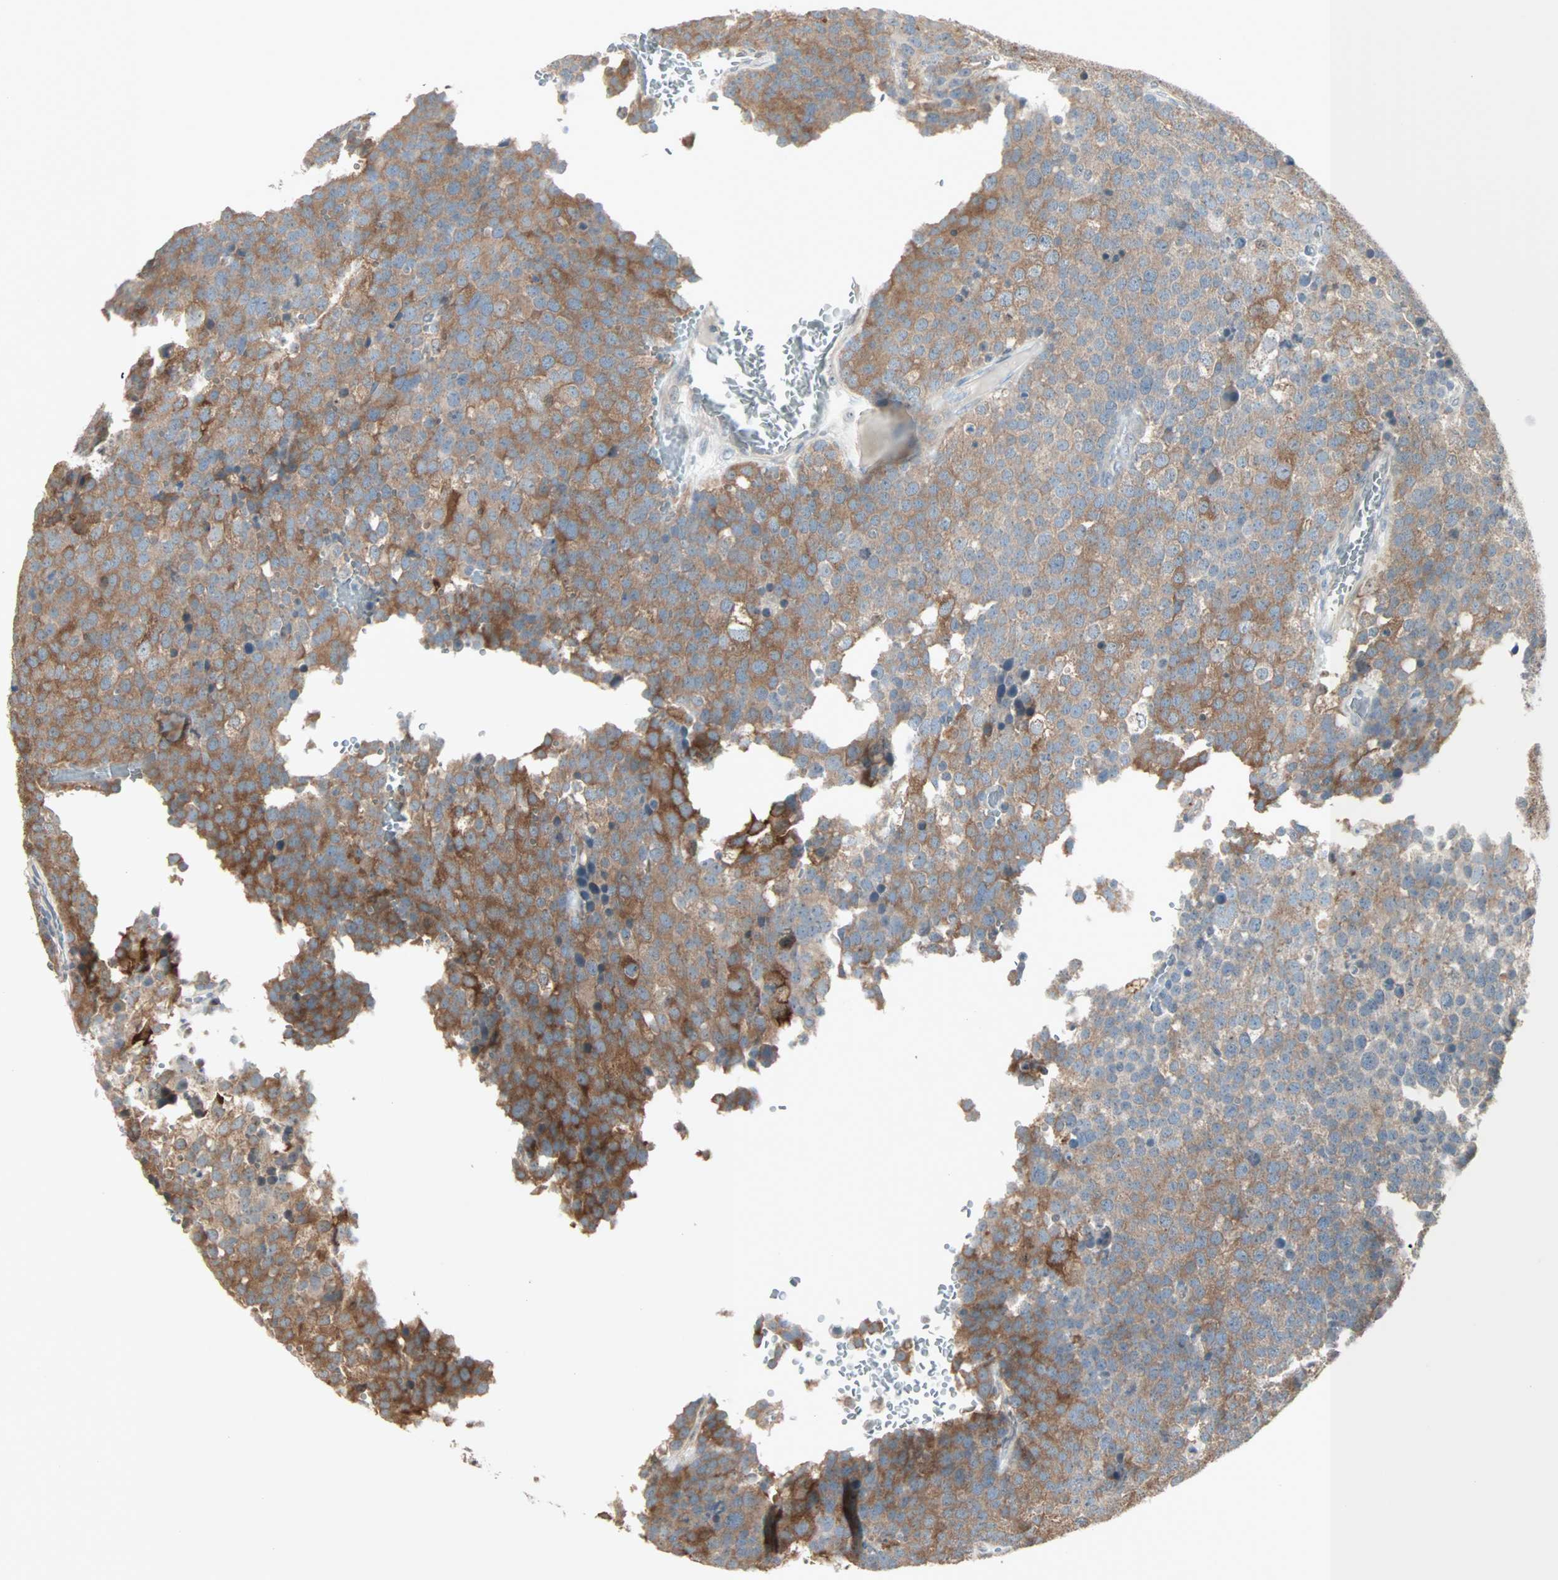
{"staining": {"intensity": "strong", "quantity": ">75%", "location": "cytoplasmic/membranous"}, "tissue": "testis cancer", "cell_type": "Tumor cells", "image_type": "cancer", "snomed": [{"axis": "morphology", "description": "Seminoma, NOS"}, {"axis": "topography", "description": "Testis"}], "caption": "Protein expression analysis of testis cancer shows strong cytoplasmic/membranous positivity in about >75% of tumor cells. Nuclei are stained in blue.", "gene": "KDM4A", "patient": {"sex": "male", "age": 71}}